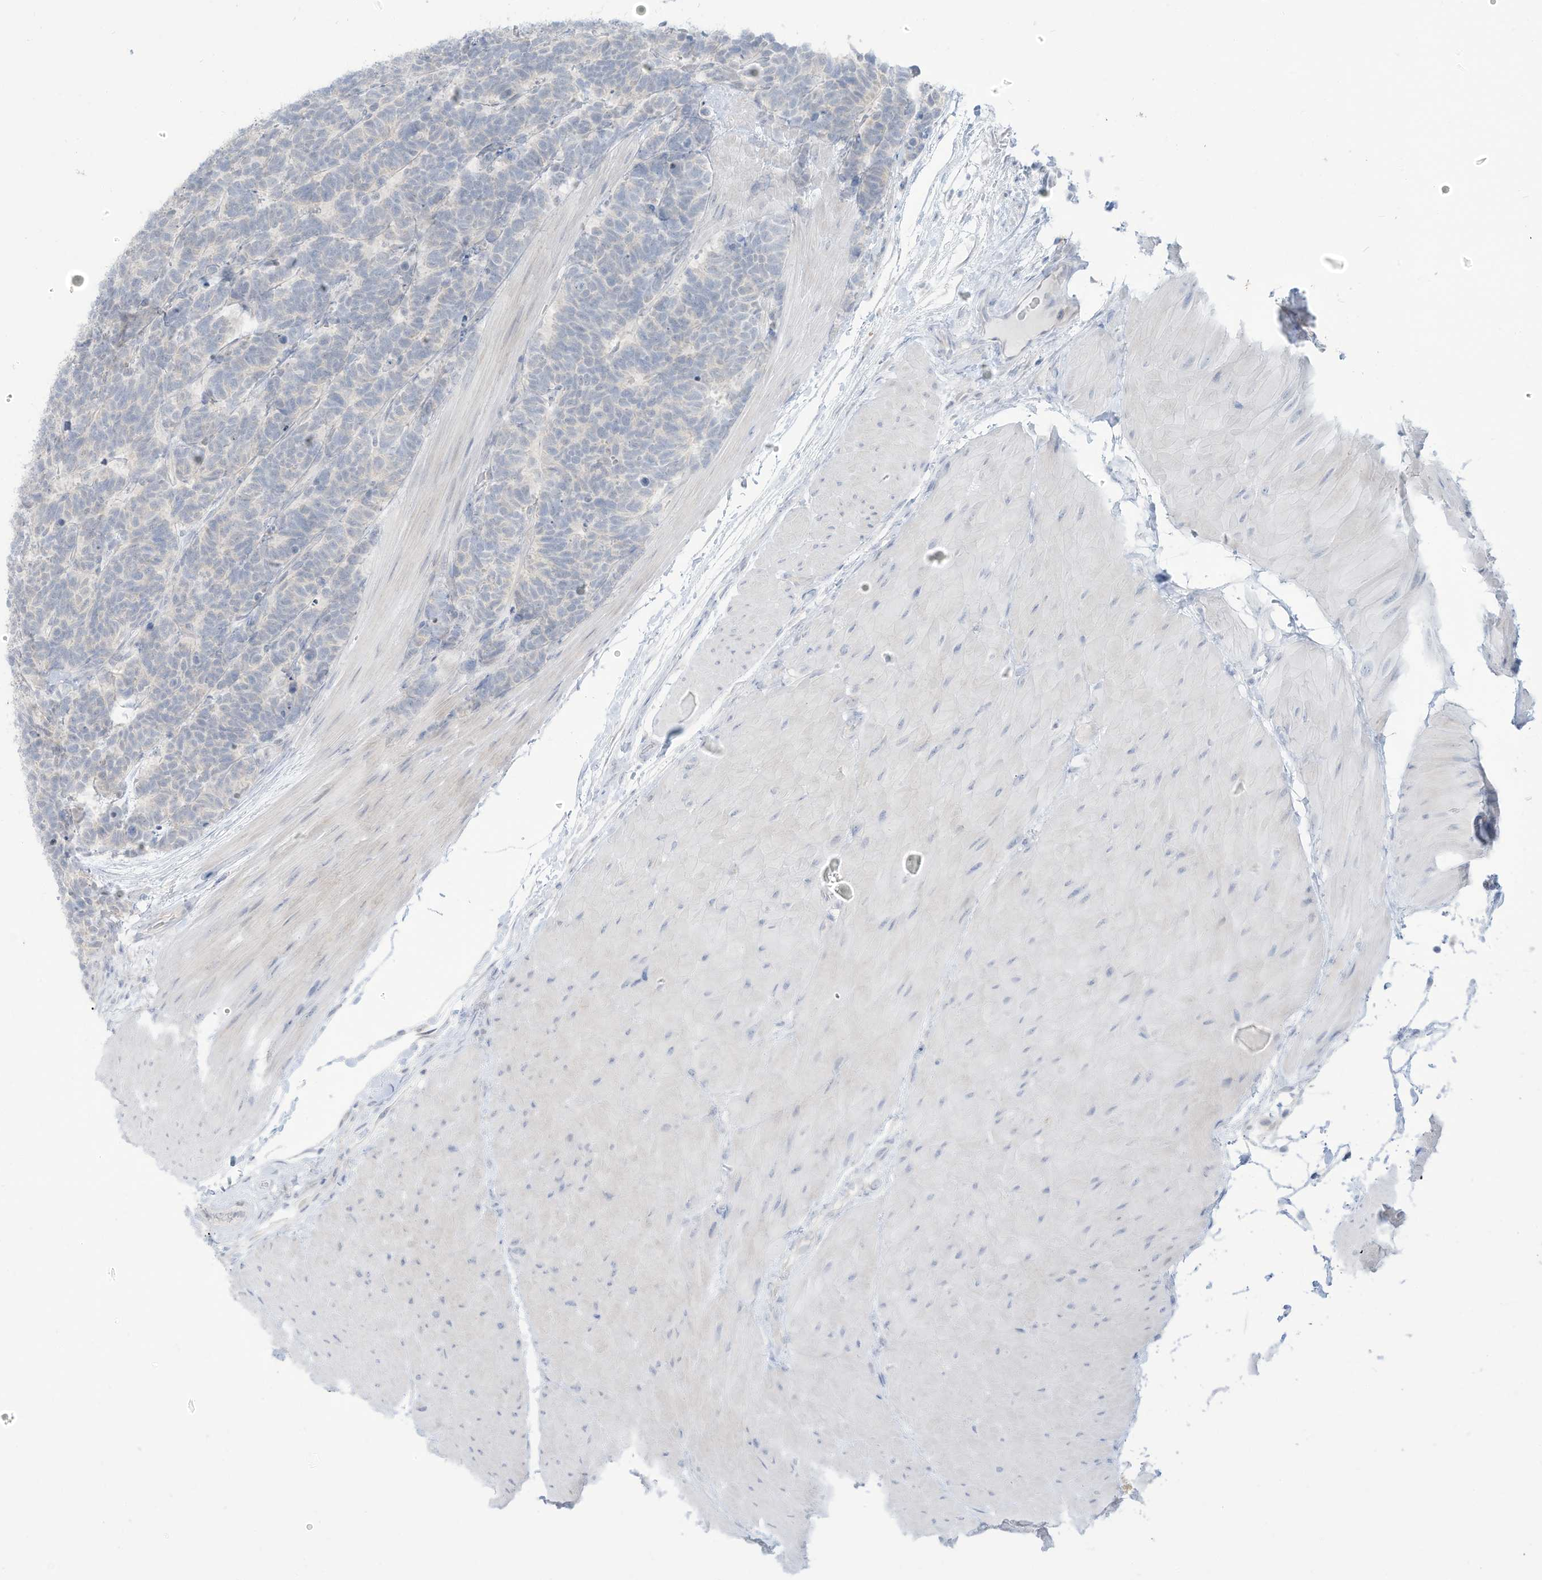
{"staining": {"intensity": "negative", "quantity": "none", "location": "none"}, "tissue": "carcinoid", "cell_type": "Tumor cells", "image_type": "cancer", "snomed": [{"axis": "morphology", "description": "Carcinoma, NOS"}, {"axis": "morphology", "description": "Carcinoid, malignant, NOS"}, {"axis": "topography", "description": "Urinary bladder"}], "caption": "IHC histopathology image of carcinoid stained for a protein (brown), which reveals no expression in tumor cells.", "gene": "OGT", "patient": {"sex": "male", "age": 57}}